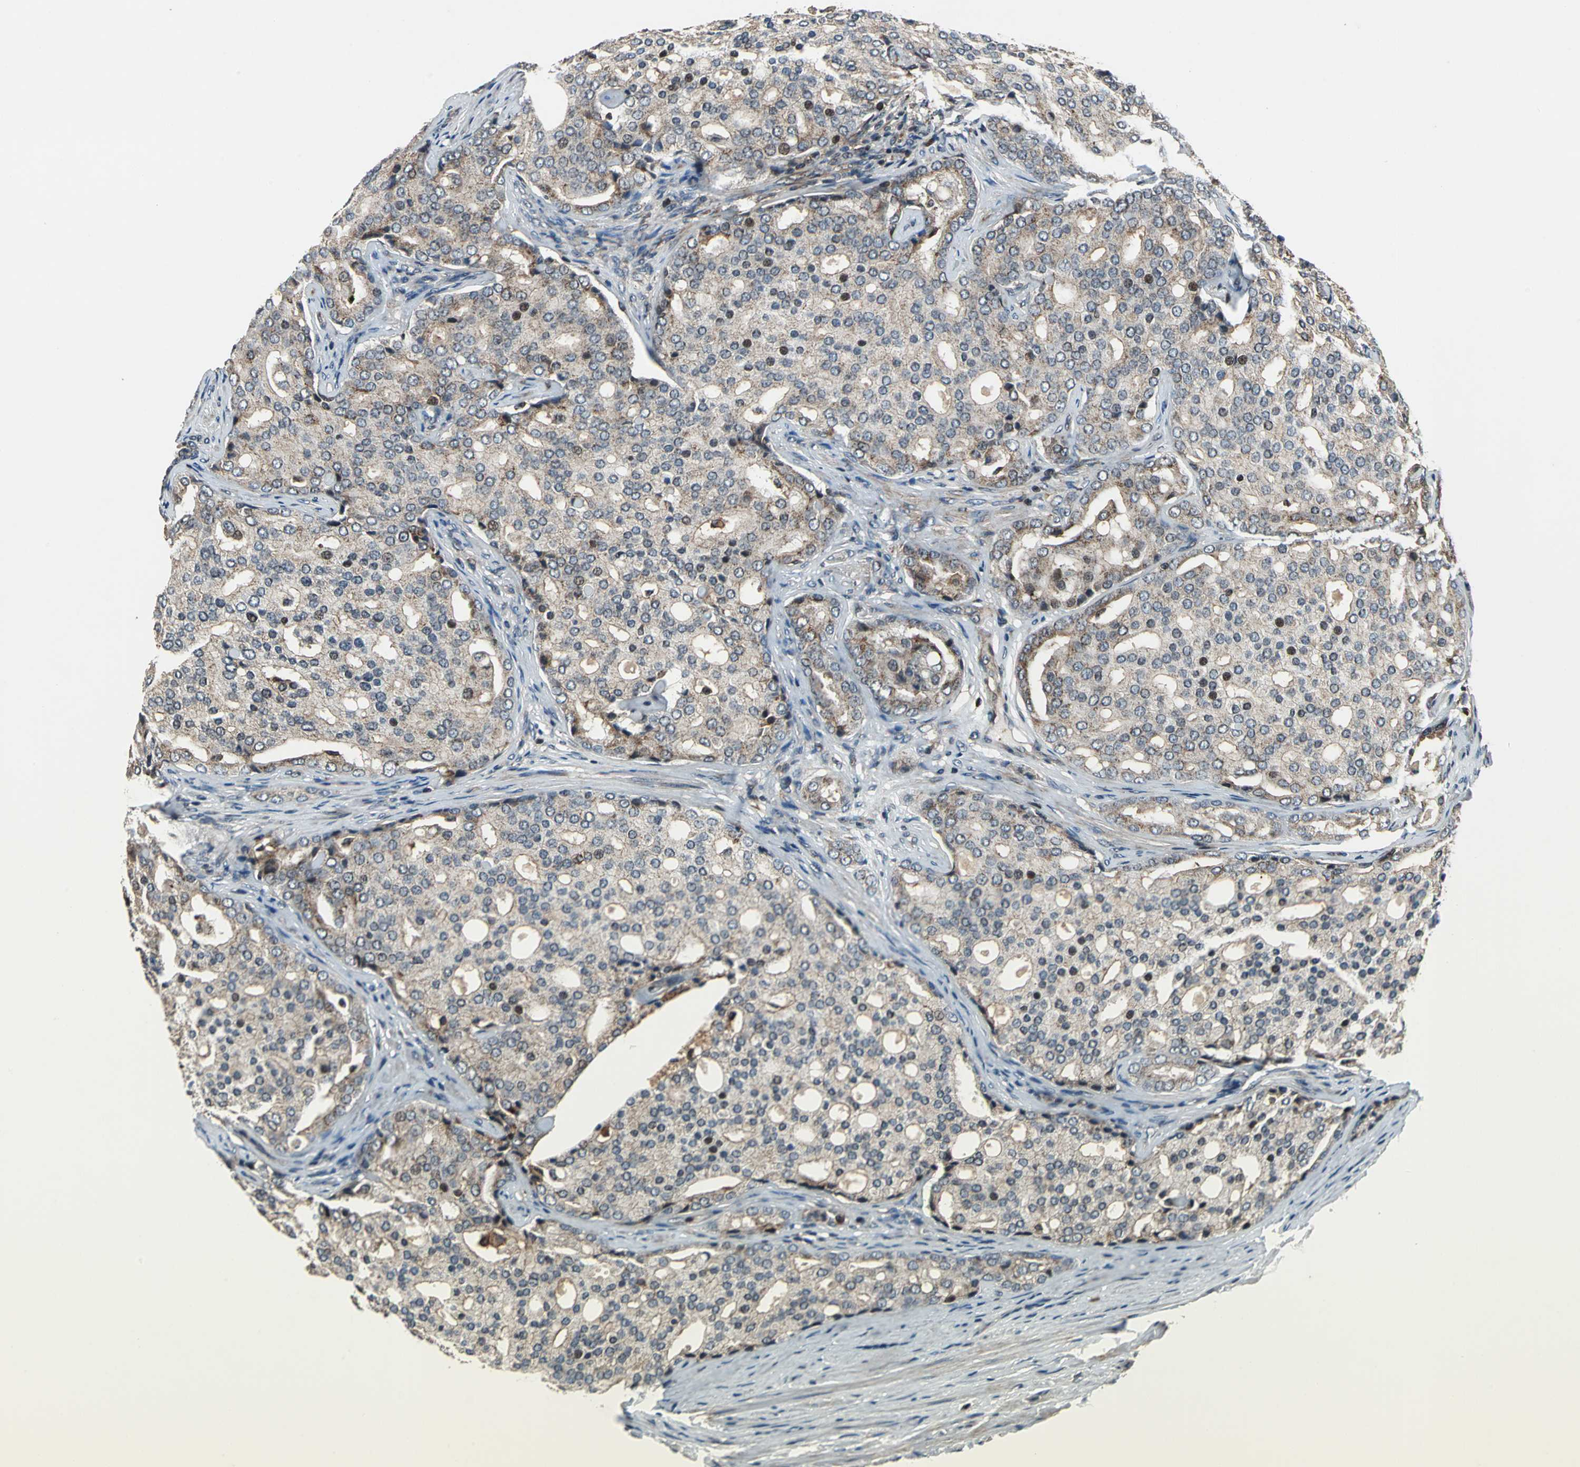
{"staining": {"intensity": "moderate", "quantity": ">75%", "location": "cytoplasmic/membranous,nuclear"}, "tissue": "prostate cancer", "cell_type": "Tumor cells", "image_type": "cancer", "snomed": [{"axis": "morphology", "description": "Adenocarcinoma, High grade"}, {"axis": "topography", "description": "Prostate"}], "caption": "A medium amount of moderate cytoplasmic/membranous and nuclear staining is appreciated in approximately >75% of tumor cells in prostate high-grade adenocarcinoma tissue.", "gene": "AATF", "patient": {"sex": "male", "age": 64}}